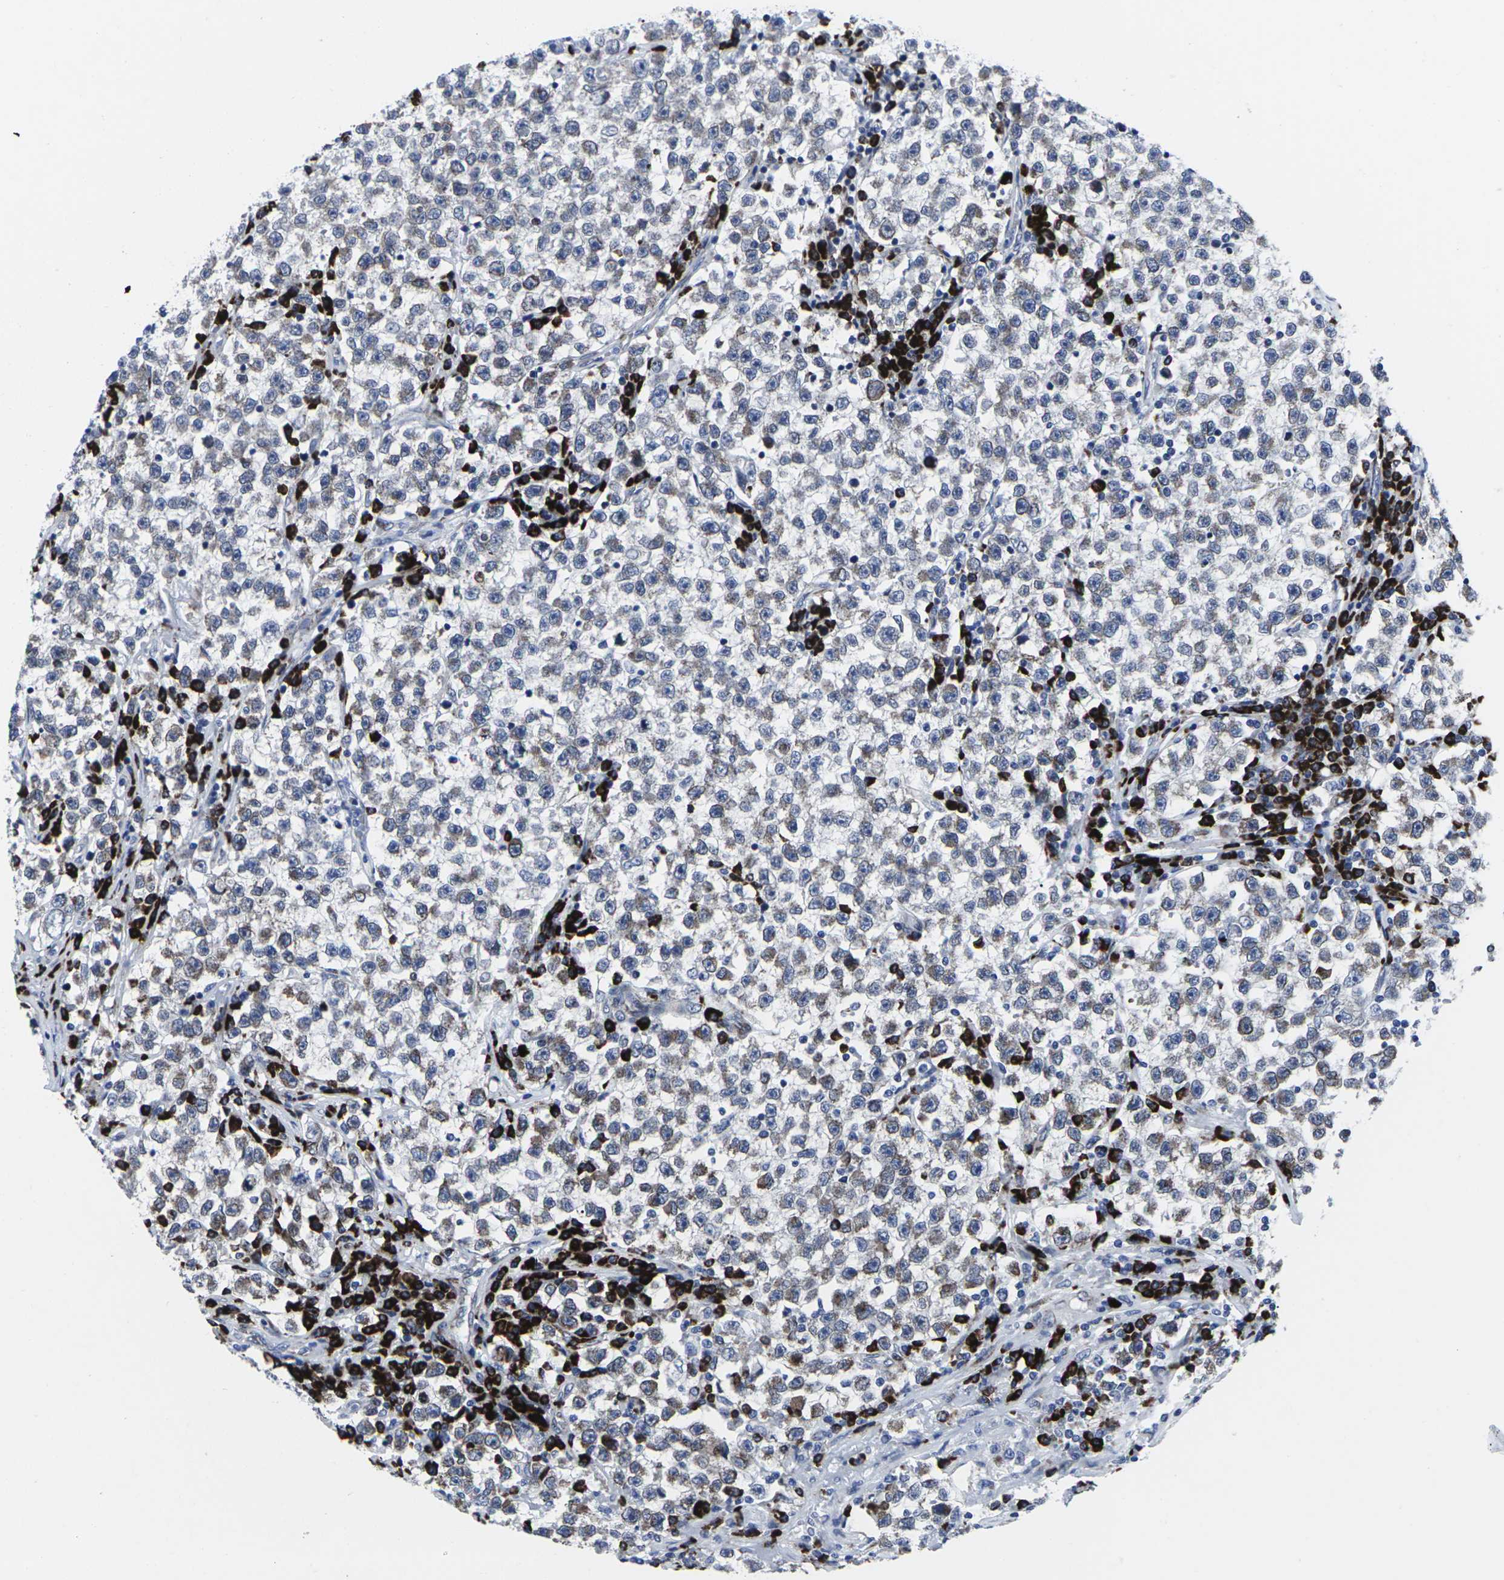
{"staining": {"intensity": "moderate", "quantity": ">75%", "location": "cytoplasmic/membranous"}, "tissue": "testis cancer", "cell_type": "Tumor cells", "image_type": "cancer", "snomed": [{"axis": "morphology", "description": "Seminoma, NOS"}, {"axis": "topography", "description": "Testis"}], "caption": "Protein positivity by immunohistochemistry displays moderate cytoplasmic/membranous expression in approximately >75% of tumor cells in testis cancer (seminoma). (DAB (3,3'-diaminobenzidine) IHC with brightfield microscopy, high magnification).", "gene": "RPN1", "patient": {"sex": "male", "age": 22}}